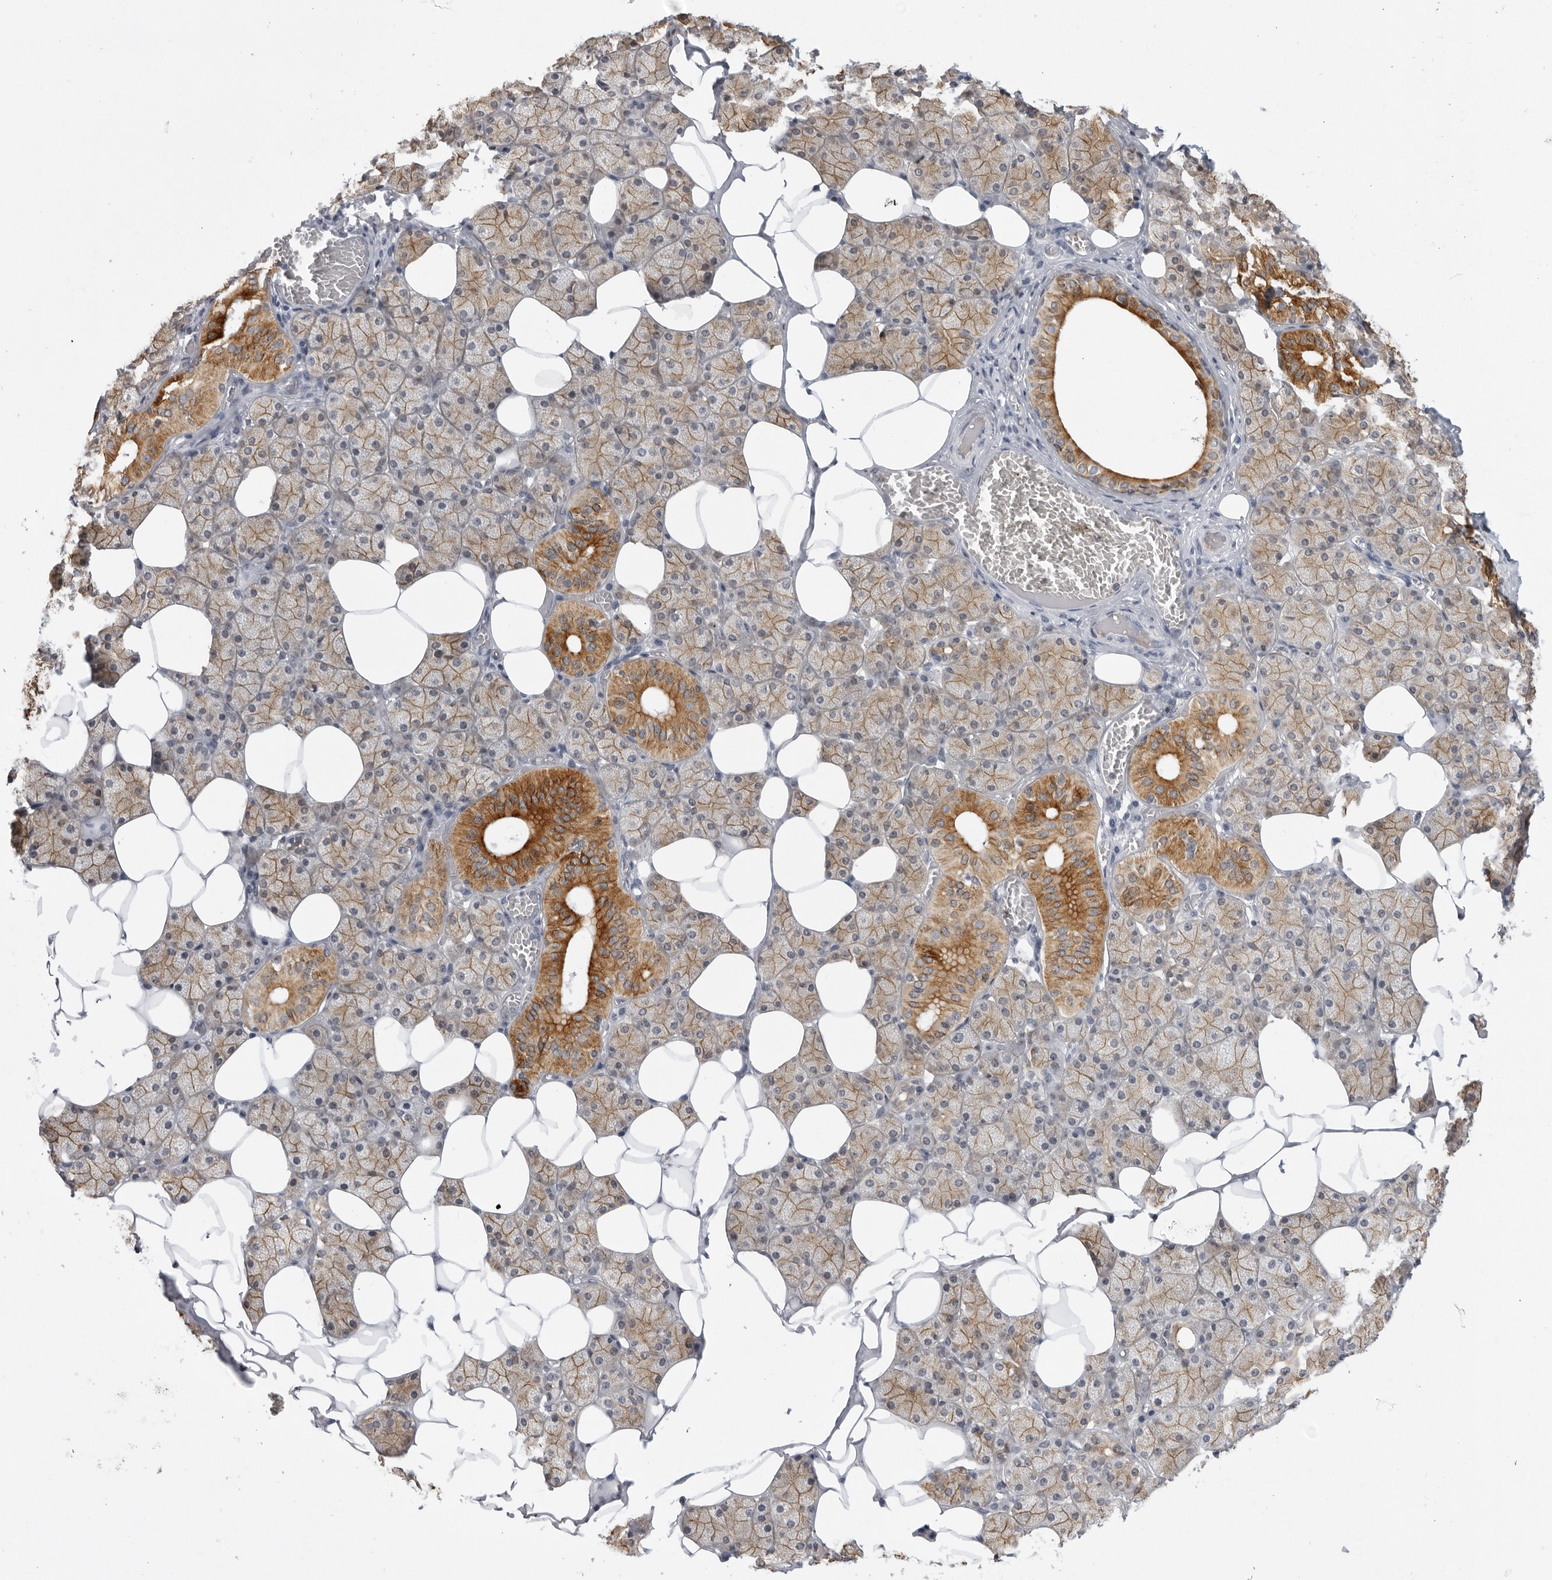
{"staining": {"intensity": "moderate", "quantity": "25%-75%", "location": "cytoplasmic/membranous"}, "tissue": "salivary gland", "cell_type": "Glandular cells", "image_type": "normal", "snomed": [{"axis": "morphology", "description": "Normal tissue, NOS"}, {"axis": "topography", "description": "Salivary gland"}], "caption": "Salivary gland stained for a protein (brown) shows moderate cytoplasmic/membranous positive expression in about 25%-75% of glandular cells.", "gene": "SERPINF2", "patient": {"sex": "female", "age": 33}}